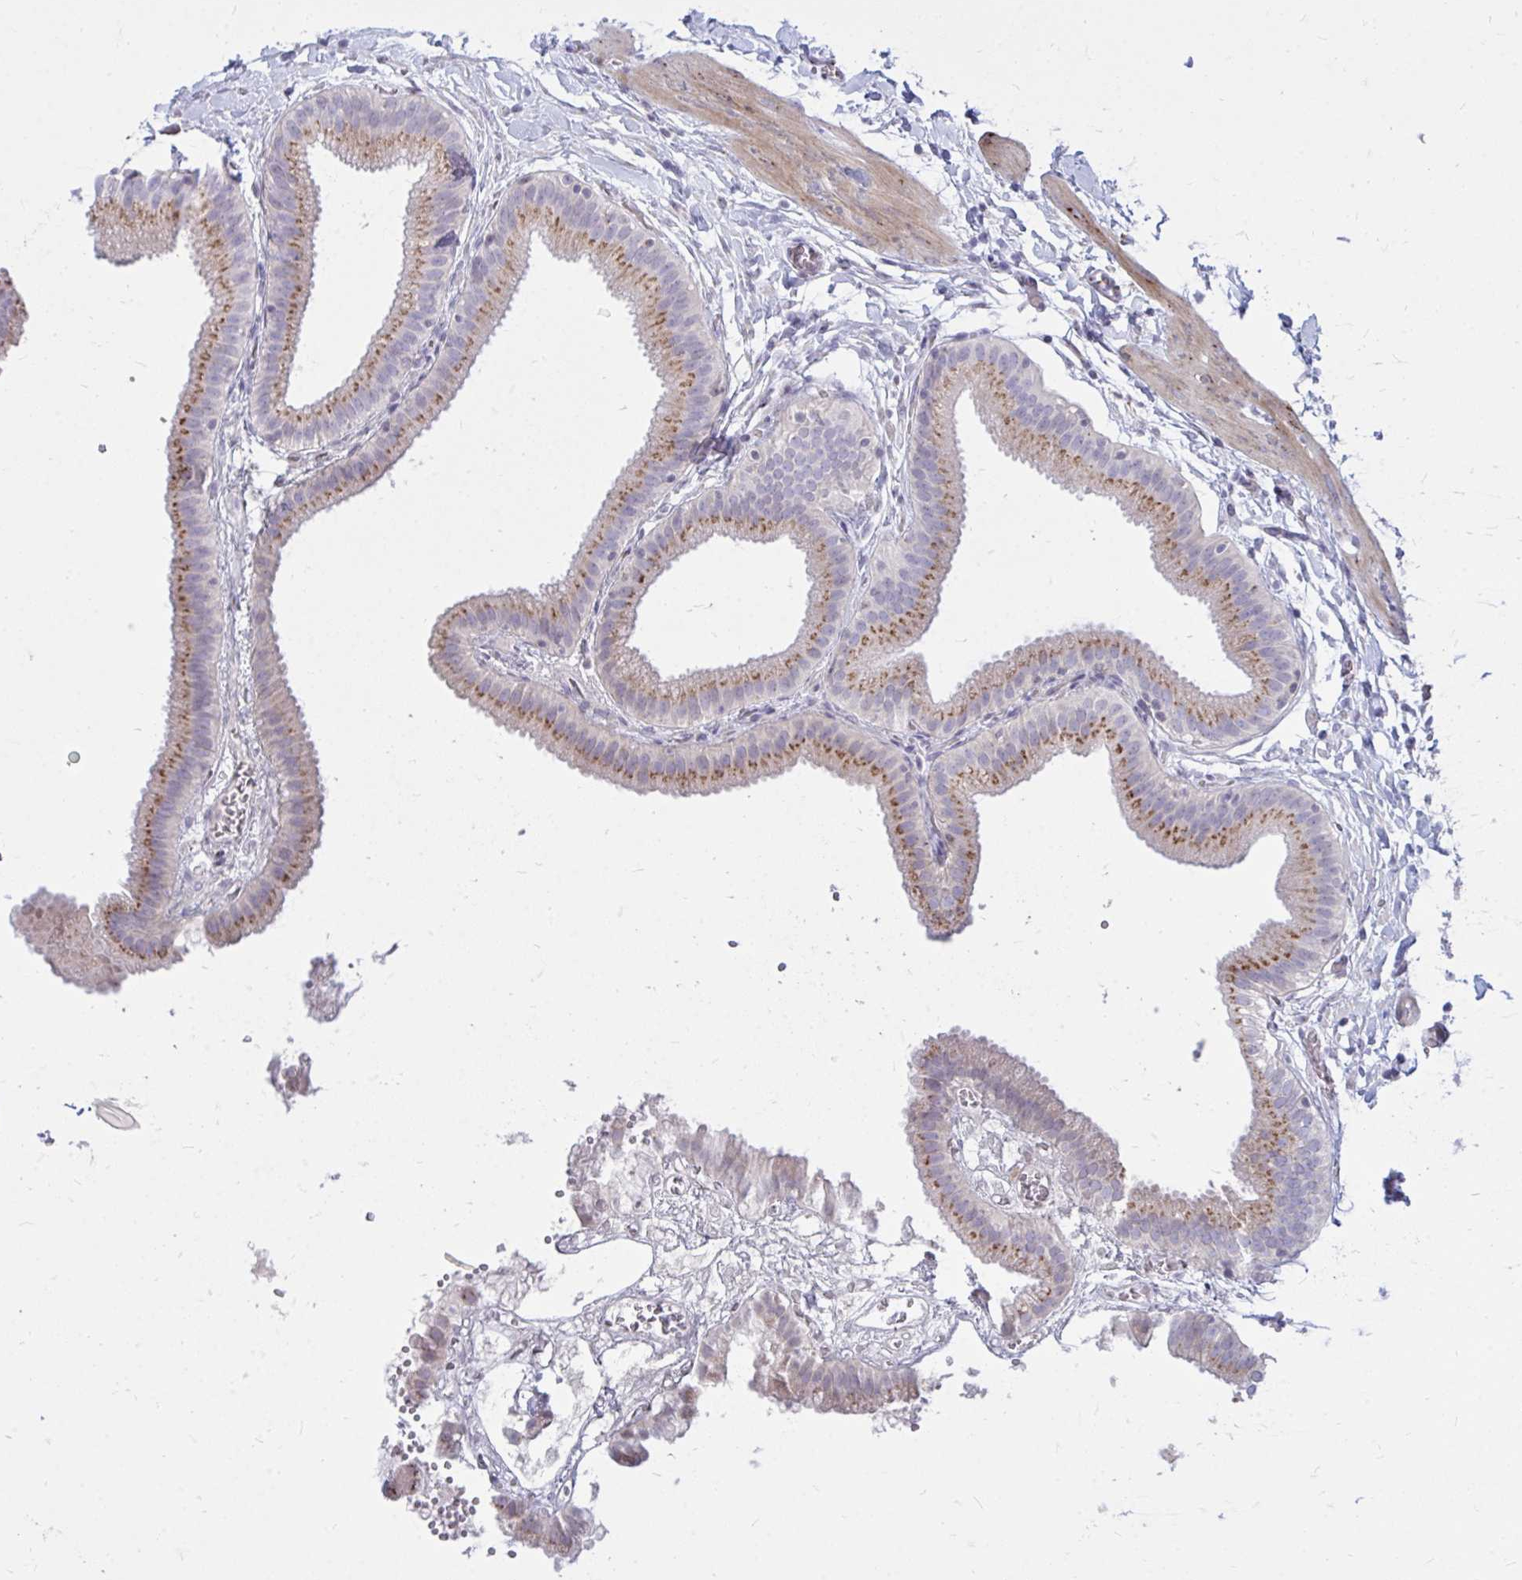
{"staining": {"intensity": "moderate", "quantity": ">75%", "location": "cytoplasmic/membranous"}, "tissue": "gallbladder", "cell_type": "Glandular cells", "image_type": "normal", "snomed": [{"axis": "morphology", "description": "Normal tissue, NOS"}, {"axis": "topography", "description": "Gallbladder"}], "caption": "Immunohistochemical staining of unremarkable gallbladder exhibits medium levels of moderate cytoplasmic/membranous expression in approximately >75% of glandular cells.", "gene": "RAB6A", "patient": {"sex": "female", "age": 63}}